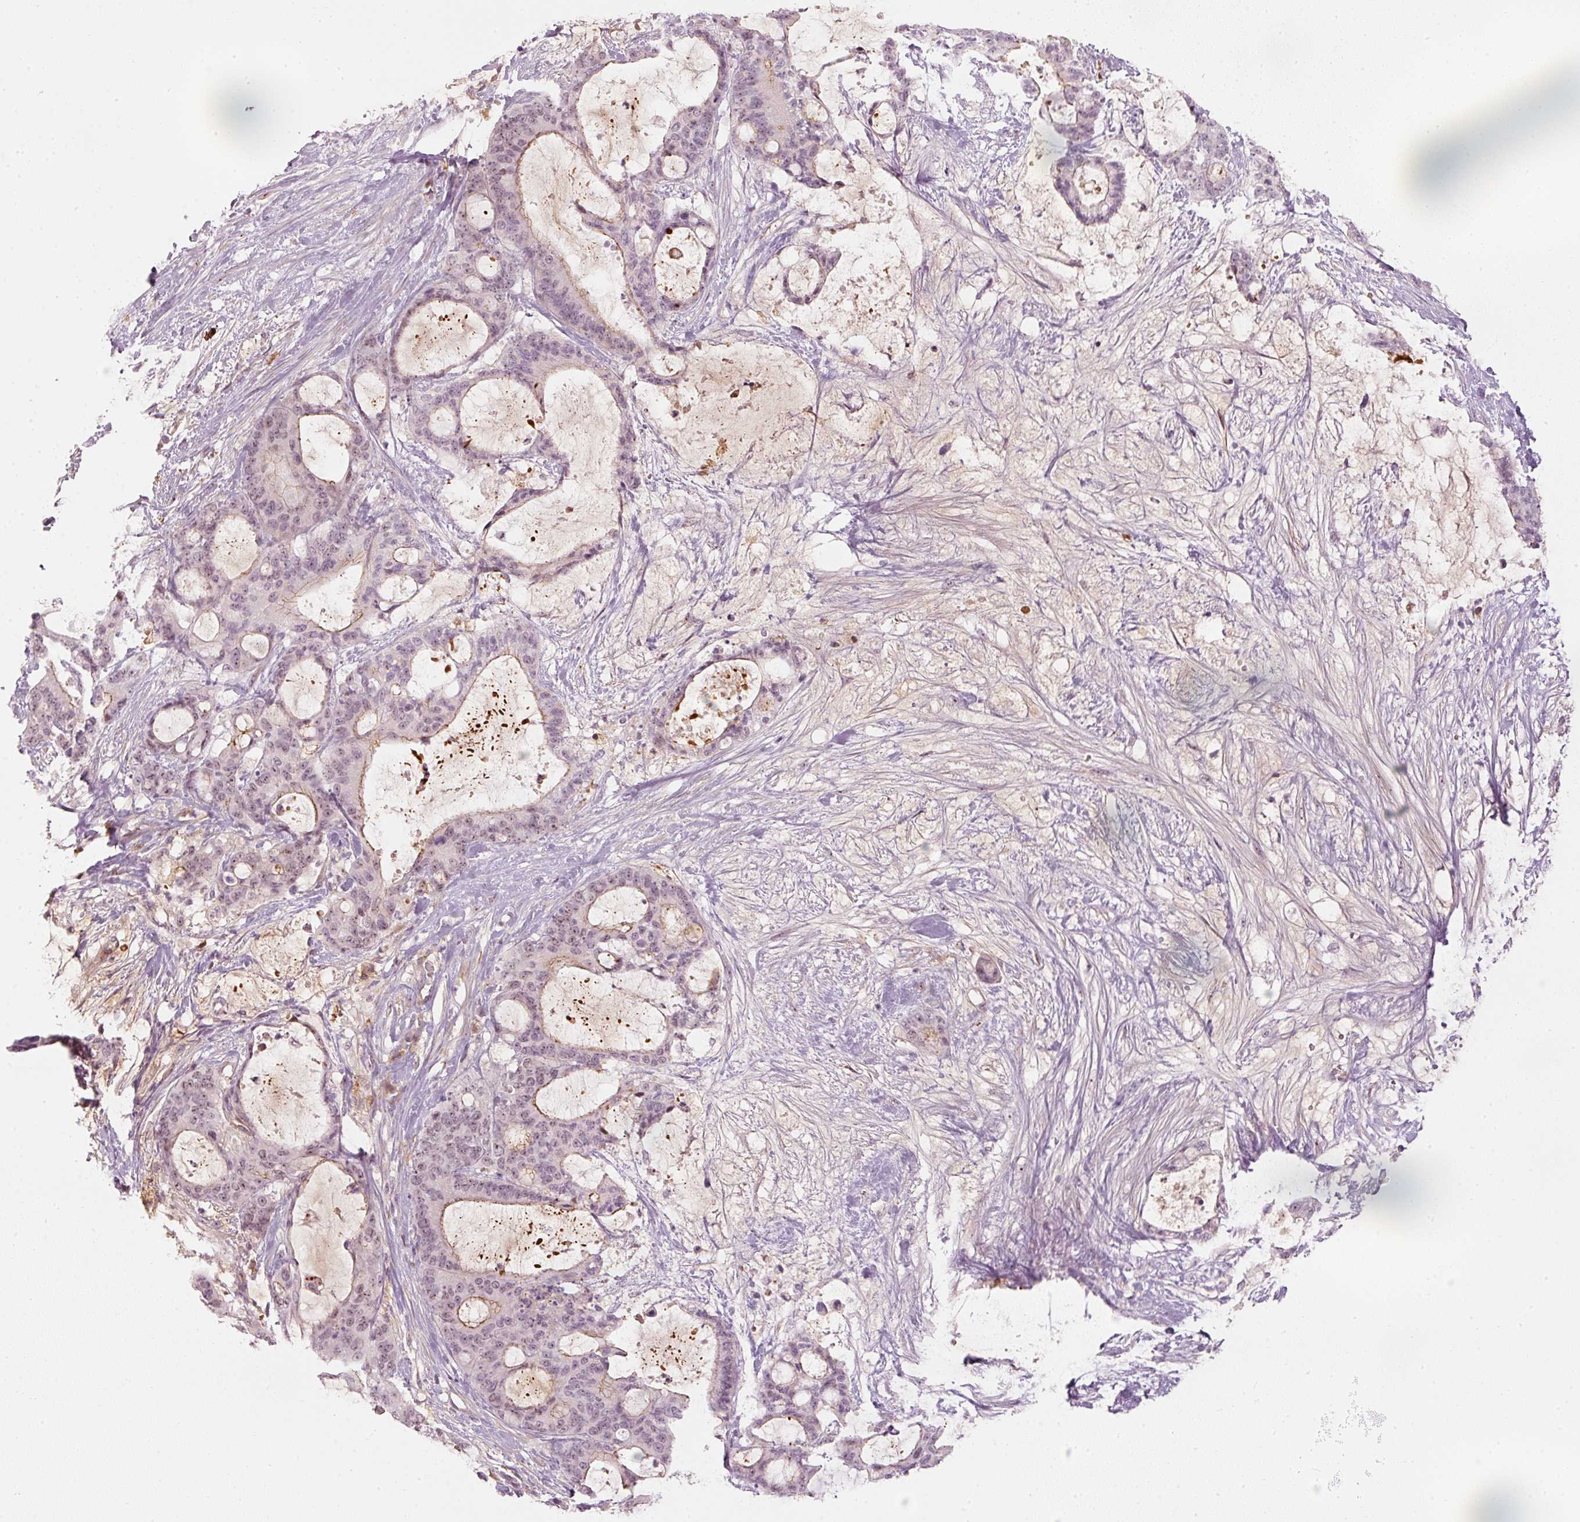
{"staining": {"intensity": "weak", "quantity": ">75%", "location": "nuclear"}, "tissue": "liver cancer", "cell_type": "Tumor cells", "image_type": "cancer", "snomed": [{"axis": "morphology", "description": "Normal tissue, NOS"}, {"axis": "morphology", "description": "Cholangiocarcinoma"}, {"axis": "topography", "description": "Liver"}, {"axis": "topography", "description": "Peripheral nerve tissue"}], "caption": "A high-resolution photomicrograph shows immunohistochemistry staining of liver cancer (cholangiocarcinoma), which demonstrates weak nuclear positivity in approximately >75% of tumor cells.", "gene": "VCAM1", "patient": {"sex": "female", "age": 73}}